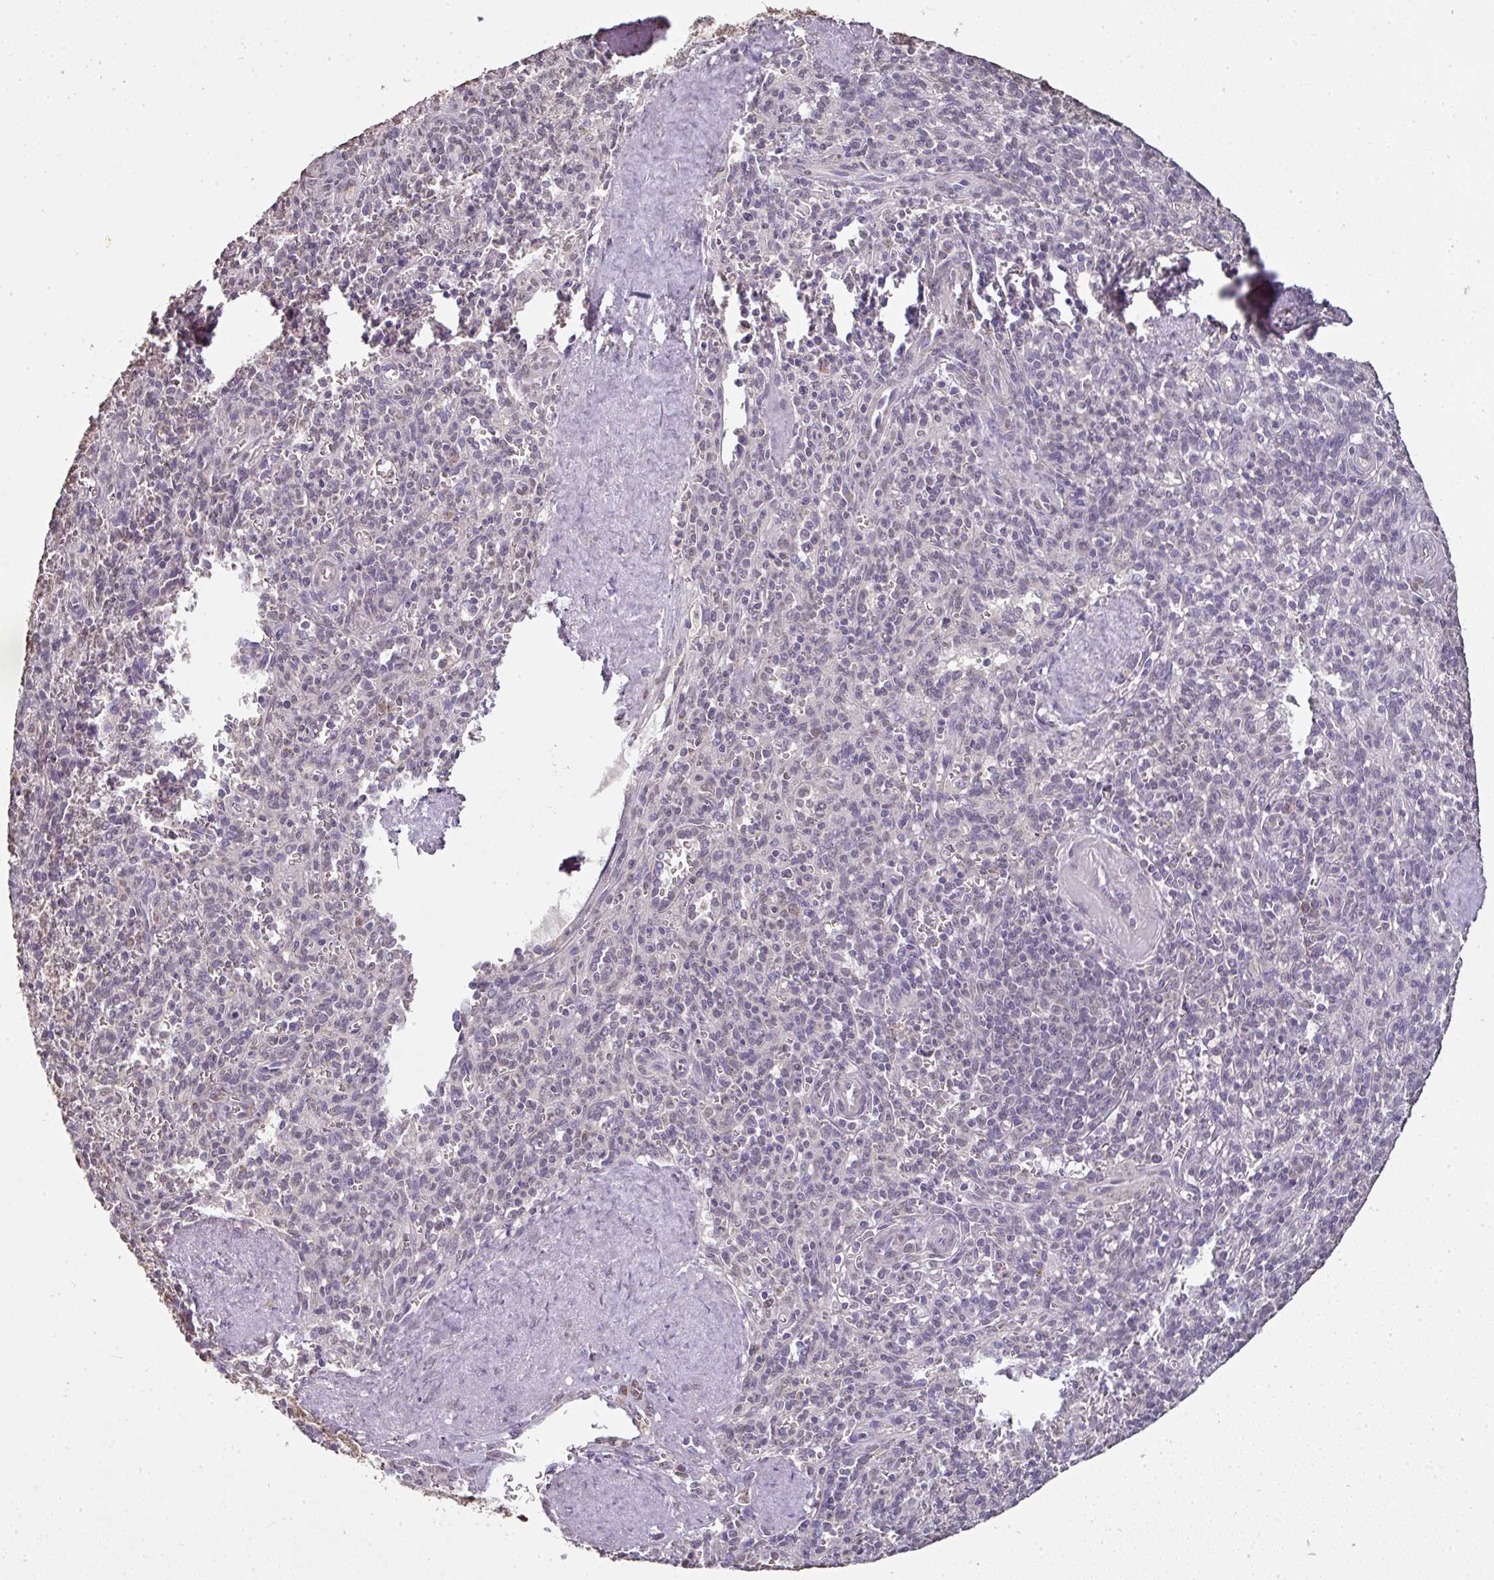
{"staining": {"intensity": "negative", "quantity": "none", "location": "none"}, "tissue": "spleen", "cell_type": "Cells in red pulp", "image_type": "normal", "snomed": [{"axis": "morphology", "description": "Normal tissue, NOS"}, {"axis": "topography", "description": "Spleen"}], "caption": "There is no significant expression in cells in red pulp of spleen. (DAB immunohistochemistry (IHC) with hematoxylin counter stain).", "gene": "JPH2", "patient": {"sex": "female", "age": 70}}